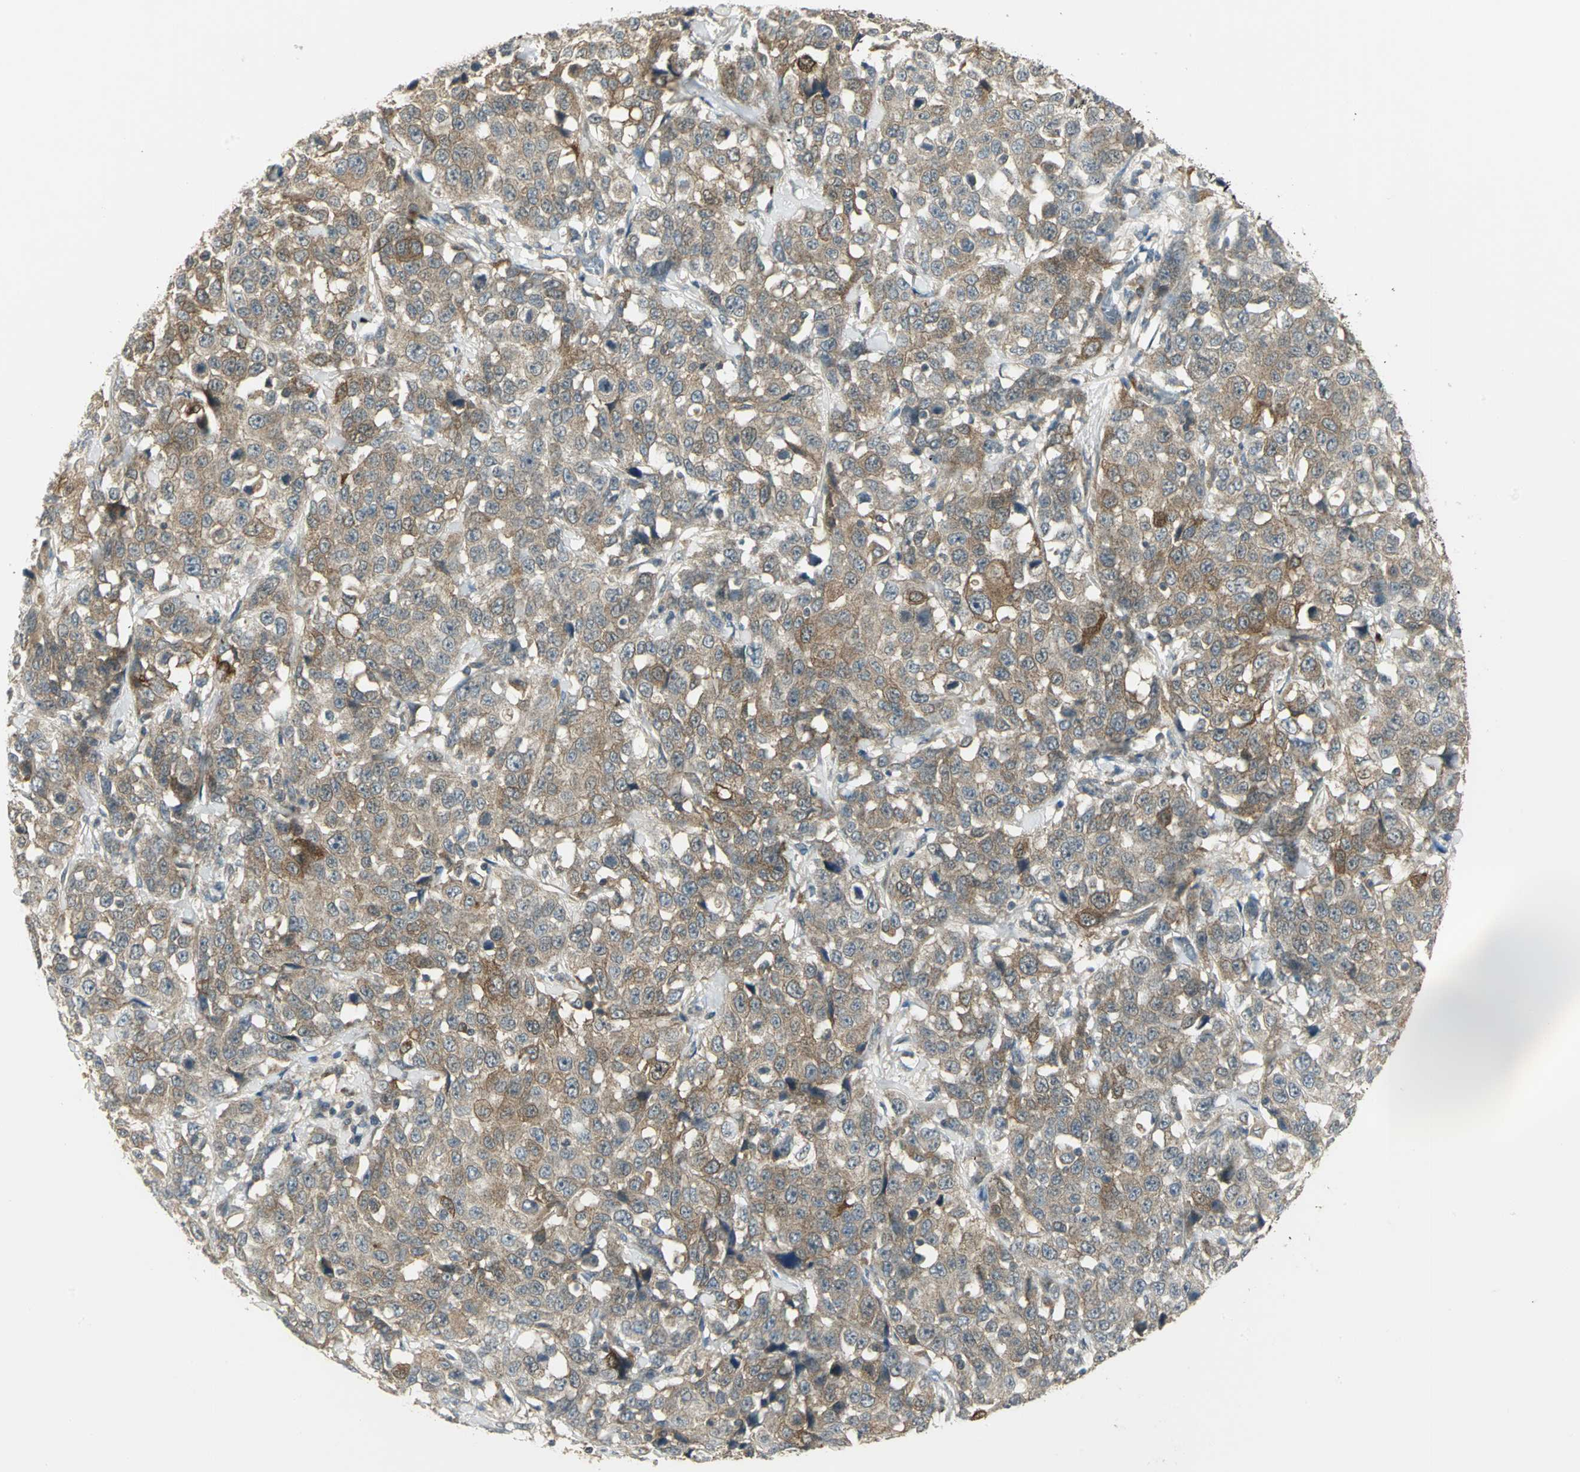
{"staining": {"intensity": "moderate", "quantity": ">75%", "location": "cytoplasmic/membranous"}, "tissue": "stomach cancer", "cell_type": "Tumor cells", "image_type": "cancer", "snomed": [{"axis": "morphology", "description": "Normal tissue, NOS"}, {"axis": "morphology", "description": "Adenocarcinoma, NOS"}, {"axis": "topography", "description": "Stomach"}], "caption": "A brown stain highlights moderate cytoplasmic/membranous expression of a protein in stomach adenocarcinoma tumor cells.", "gene": "MAPK8IP3", "patient": {"sex": "male", "age": 48}}